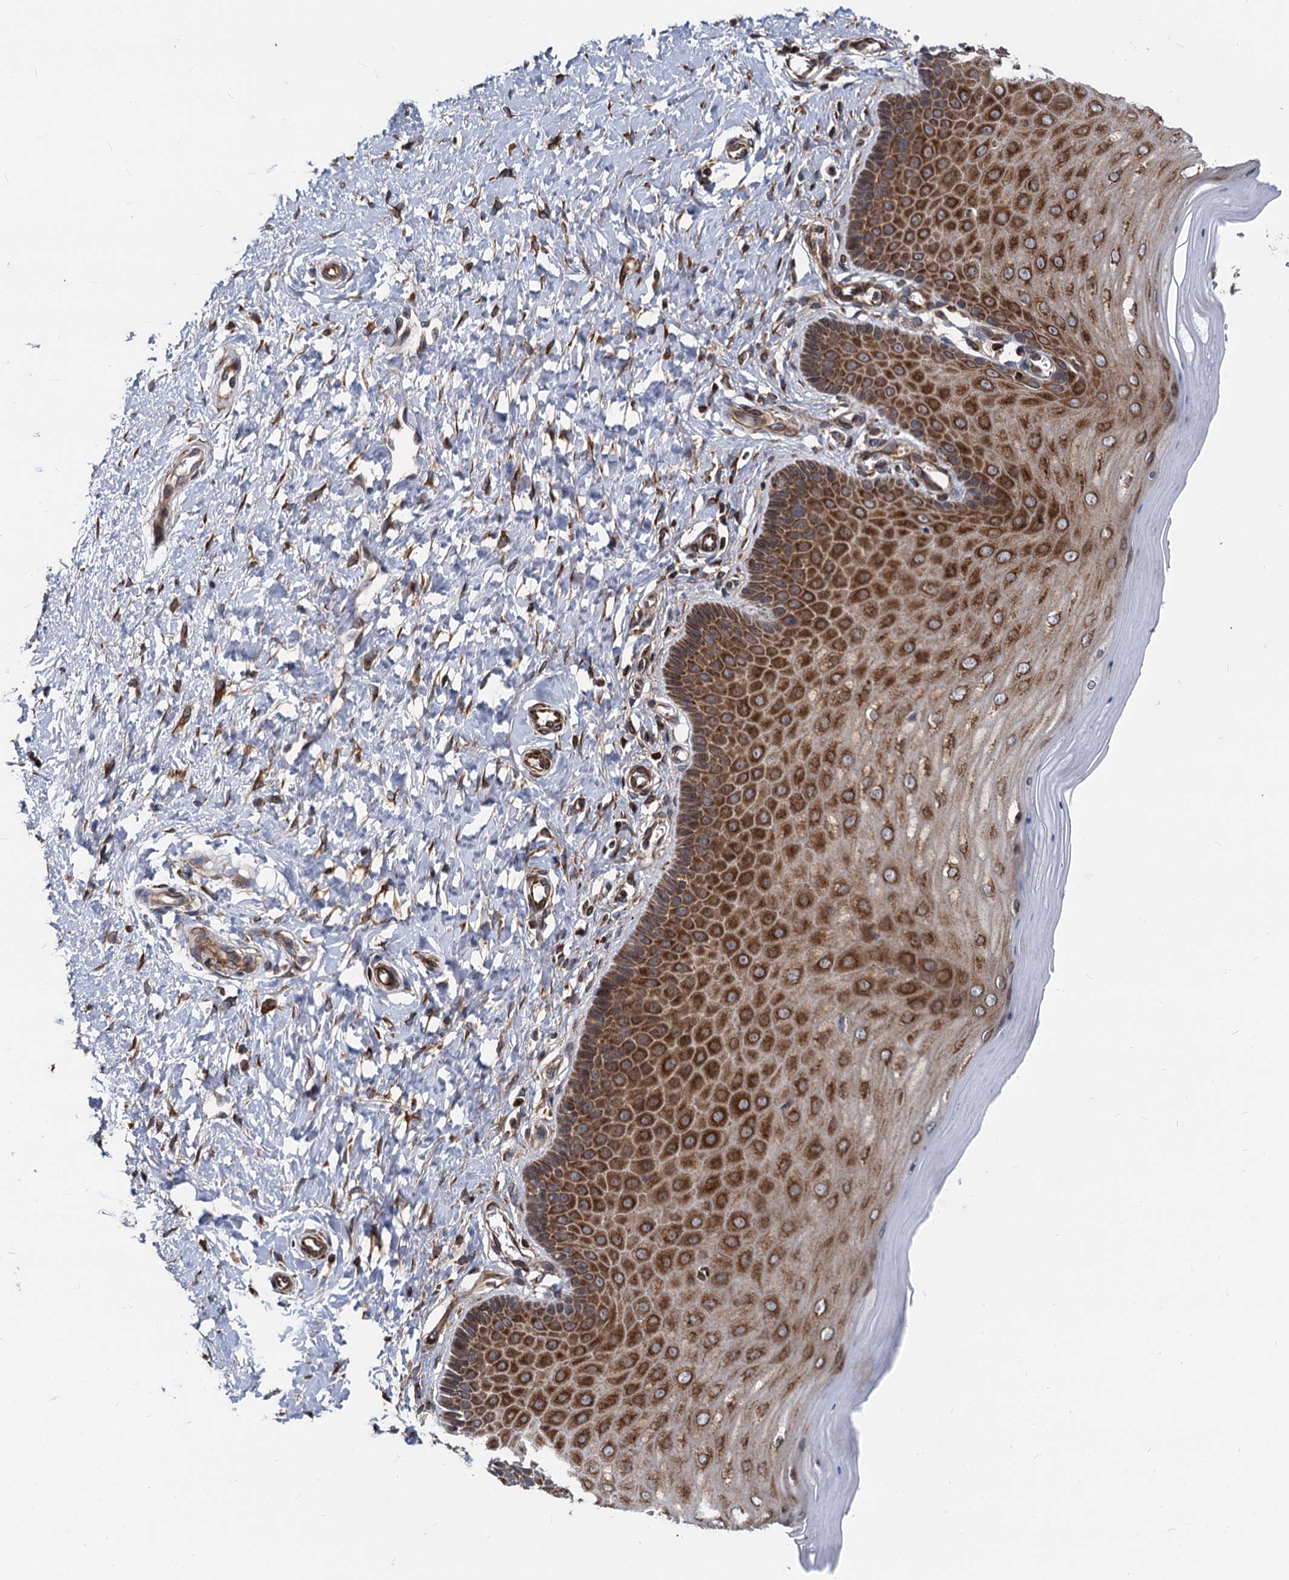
{"staining": {"intensity": "moderate", "quantity": ">75%", "location": "cytoplasmic/membranous"}, "tissue": "cervix", "cell_type": "Glandular cells", "image_type": "normal", "snomed": [{"axis": "morphology", "description": "Normal tissue, NOS"}, {"axis": "topography", "description": "Cervix"}], "caption": "An immunohistochemistry (IHC) photomicrograph of normal tissue is shown. Protein staining in brown highlights moderate cytoplasmic/membranous positivity in cervix within glandular cells.", "gene": "STIM1", "patient": {"sex": "female", "age": 55}}